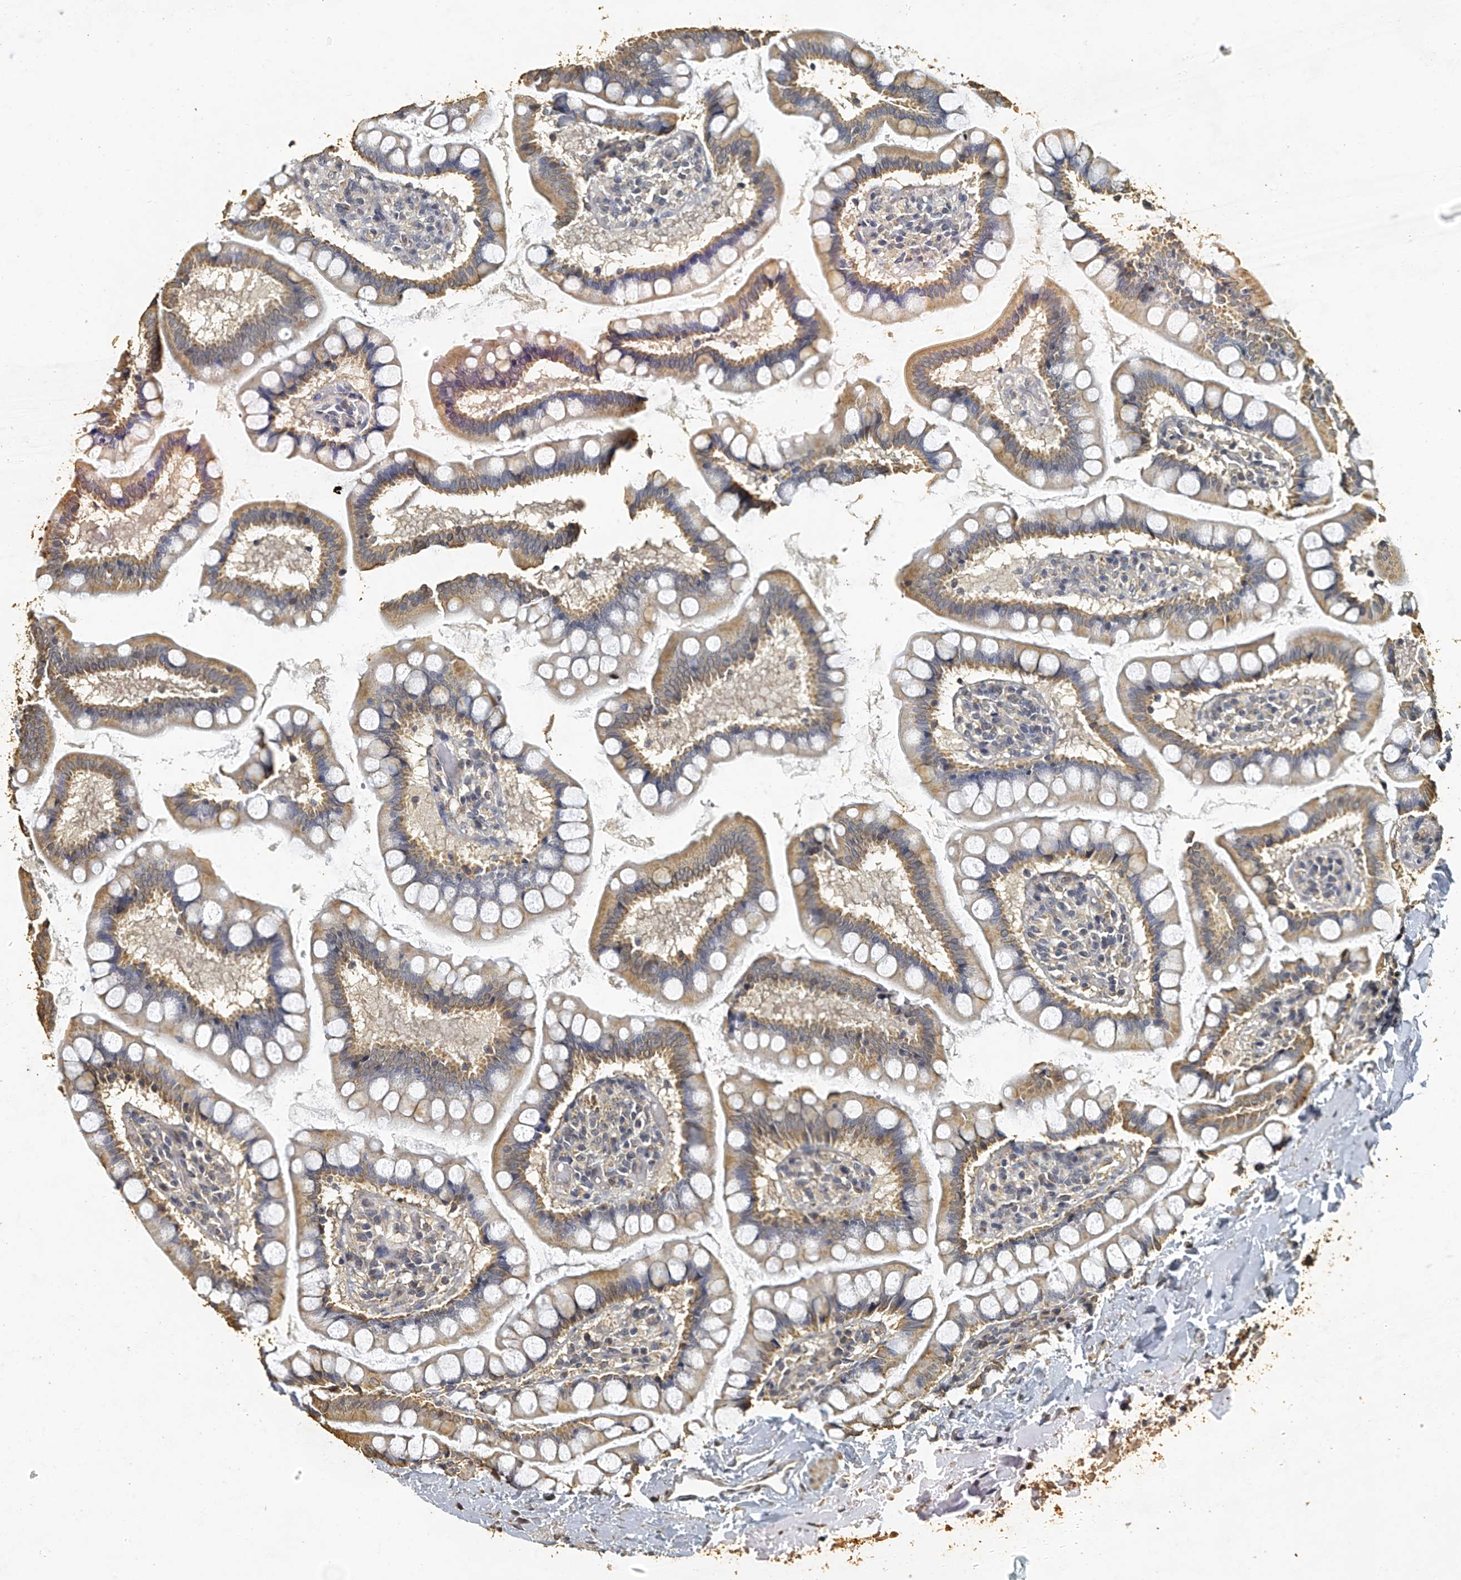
{"staining": {"intensity": "moderate", "quantity": ">75%", "location": "cytoplasmic/membranous"}, "tissue": "small intestine", "cell_type": "Glandular cells", "image_type": "normal", "snomed": [{"axis": "morphology", "description": "Normal tissue, NOS"}, {"axis": "topography", "description": "Small intestine"}], "caption": "A histopathology image of human small intestine stained for a protein exhibits moderate cytoplasmic/membranous brown staining in glandular cells. The staining is performed using DAB (3,3'-diaminobenzidine) brown chromogen to label protein expression. The nuclei are counter-stained blue using hematoxylin.", "gene": "MRPL28", "patient": {"sex": "female", "age": 84}}